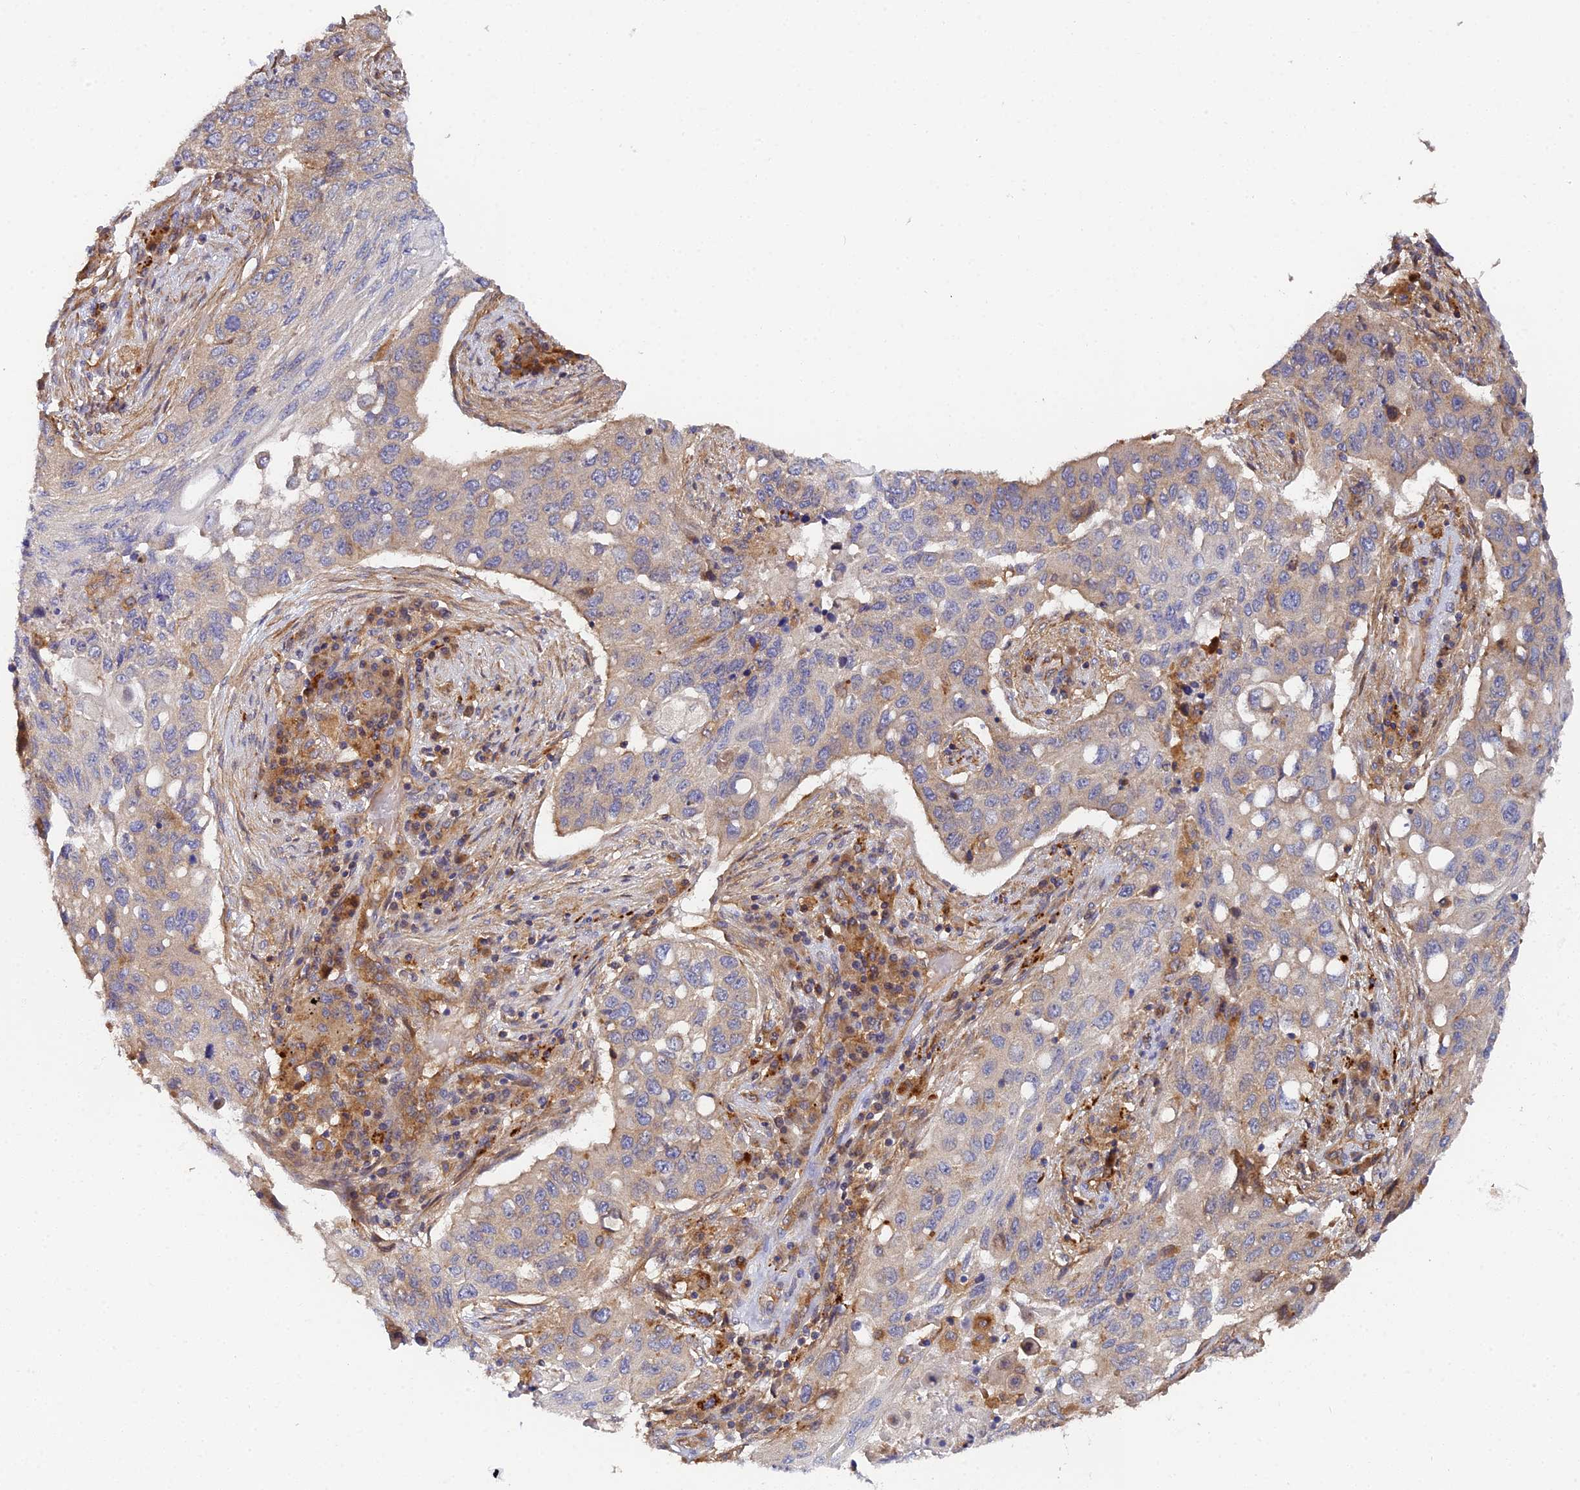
{"staining": {"intensity": "weak", "quantity": "<25%", "location": "cytoplasmic/membranous"}, "tissue": "lung cancer", "cell_type": "Tumor cells", "image_type": "cancer", "snomed": [{"axis": "morphology", "description": "Squamous cell carcinoma, NOS"}, {"axis": "topography", "description": "Lung"}], "caption": "This is an immunohistochemistry photomicrograph of human lung cancer (squamous cell carcinoma). There is no positivity in tumor cells.", "gene": "GNG5B", "patient": {"sex": "female", "age": 63}}